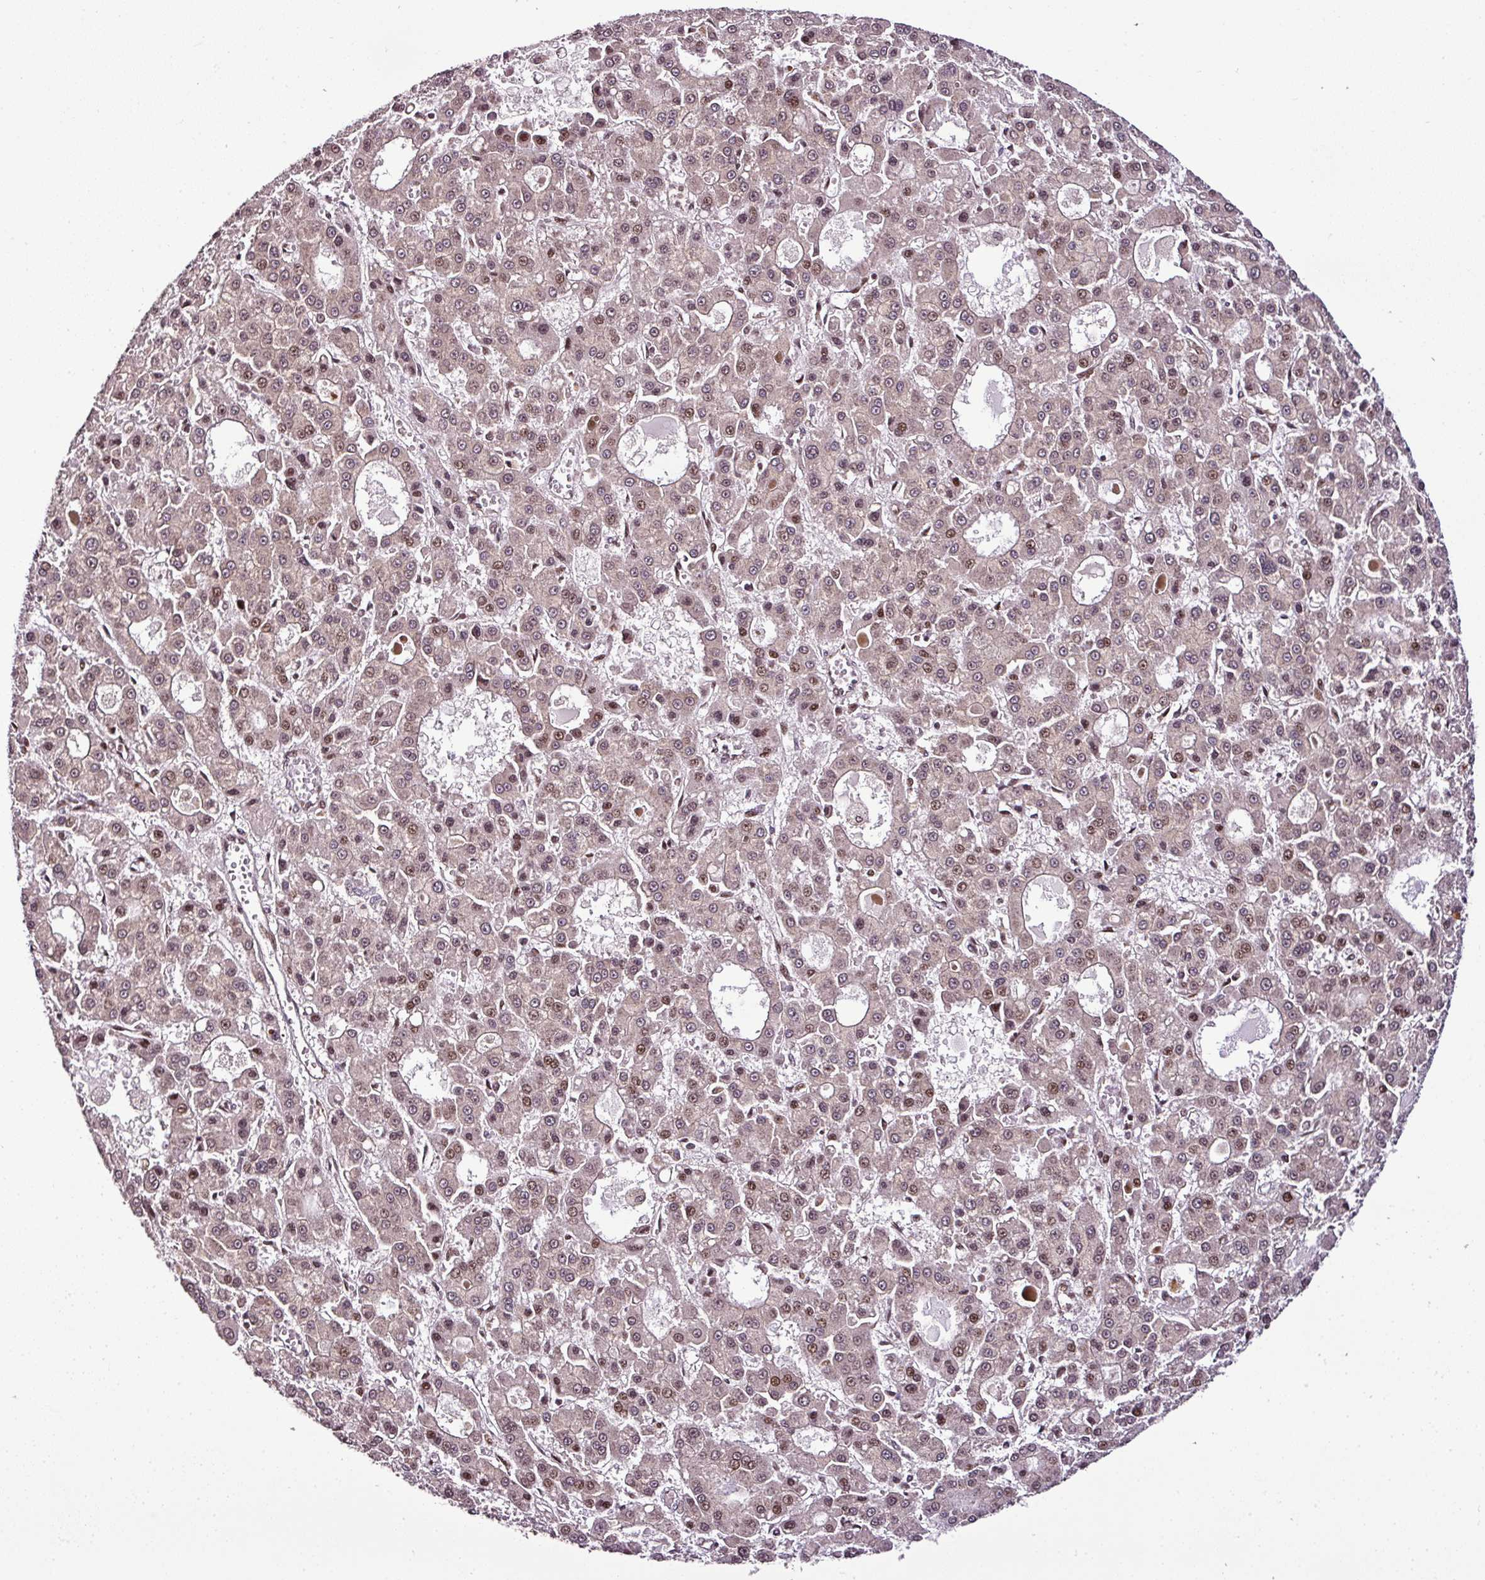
{"staining": {"intensity": "weak", "quantity": "25%-75%", "location": "nuclear"}, "tissue": "liver cancer", "cell_type": "Tumor cells", "image_type": "cancer", "snomed": [{"axis": "morphology", "description": "Carcinoma, Hepatocellular, NOS"}, {"axis": "topography", "description": "Liver"}], "caption": "Protein expression analysis of liver cancer (hepatocellular carcinoma) reveals weak nuclear positivity in approximately 25%-75% of tumor cells.", "gene": "COPRS", "patient": {"sex": "male", "age": 70}}